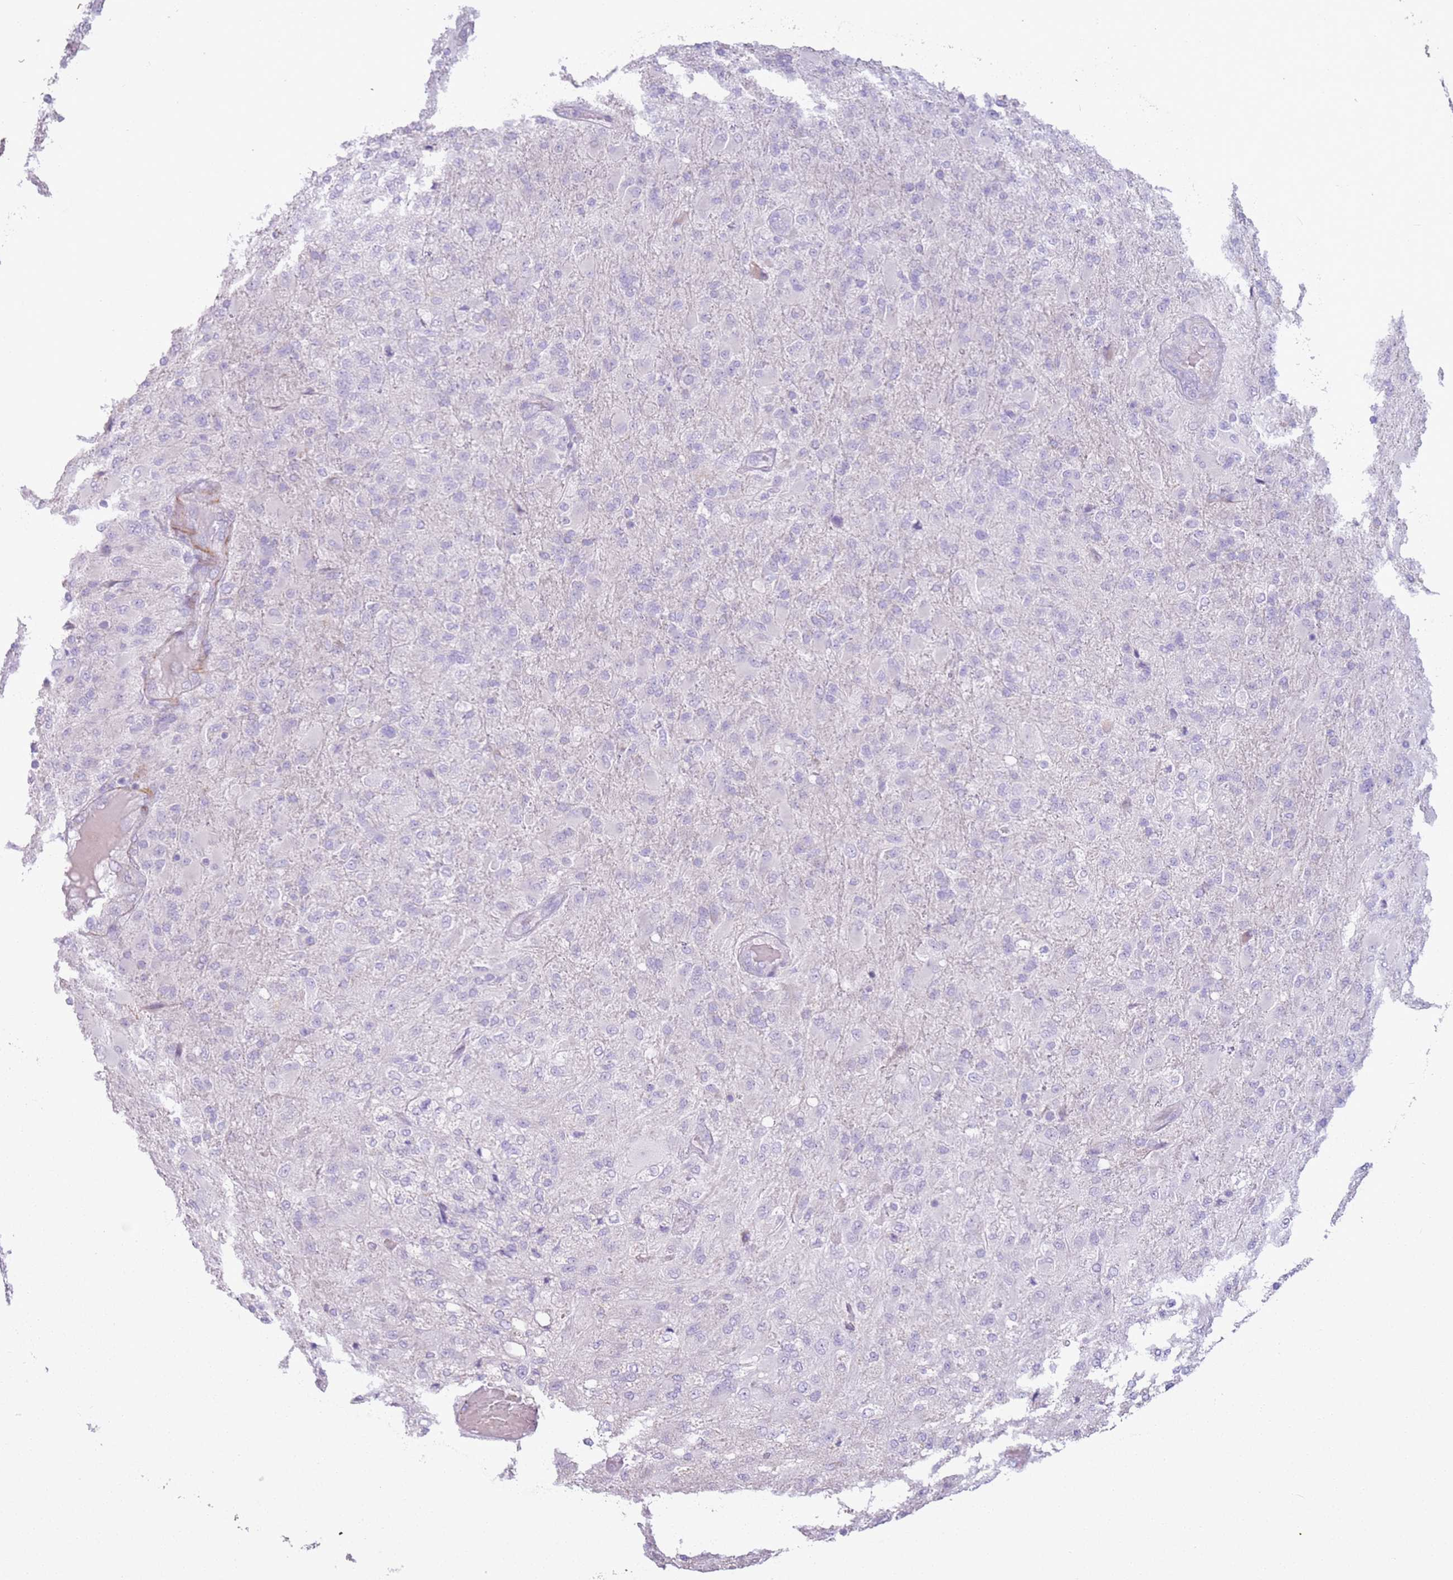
{"staining": {"intensity": "negative", "quantity": "none", "location": "none"}, "tissue": "glioma", "cell_type": "Tumor cells", "image_type": "cancer", "snomed": [{"axis": "morphology", "description": "Glioma, malignant, Low grade"}, {"axis": "topography", "description": "Brain"}], "caption": "High power microscopy photomicrograph of an immunohistochemistry (IHC) image of glioma, revealing no significant positivity in tumor cells. (IHC, brightfield microscopy, high magnification).", "gene": "ZNF239", "patient": {"sex": "male", "age": 65}}